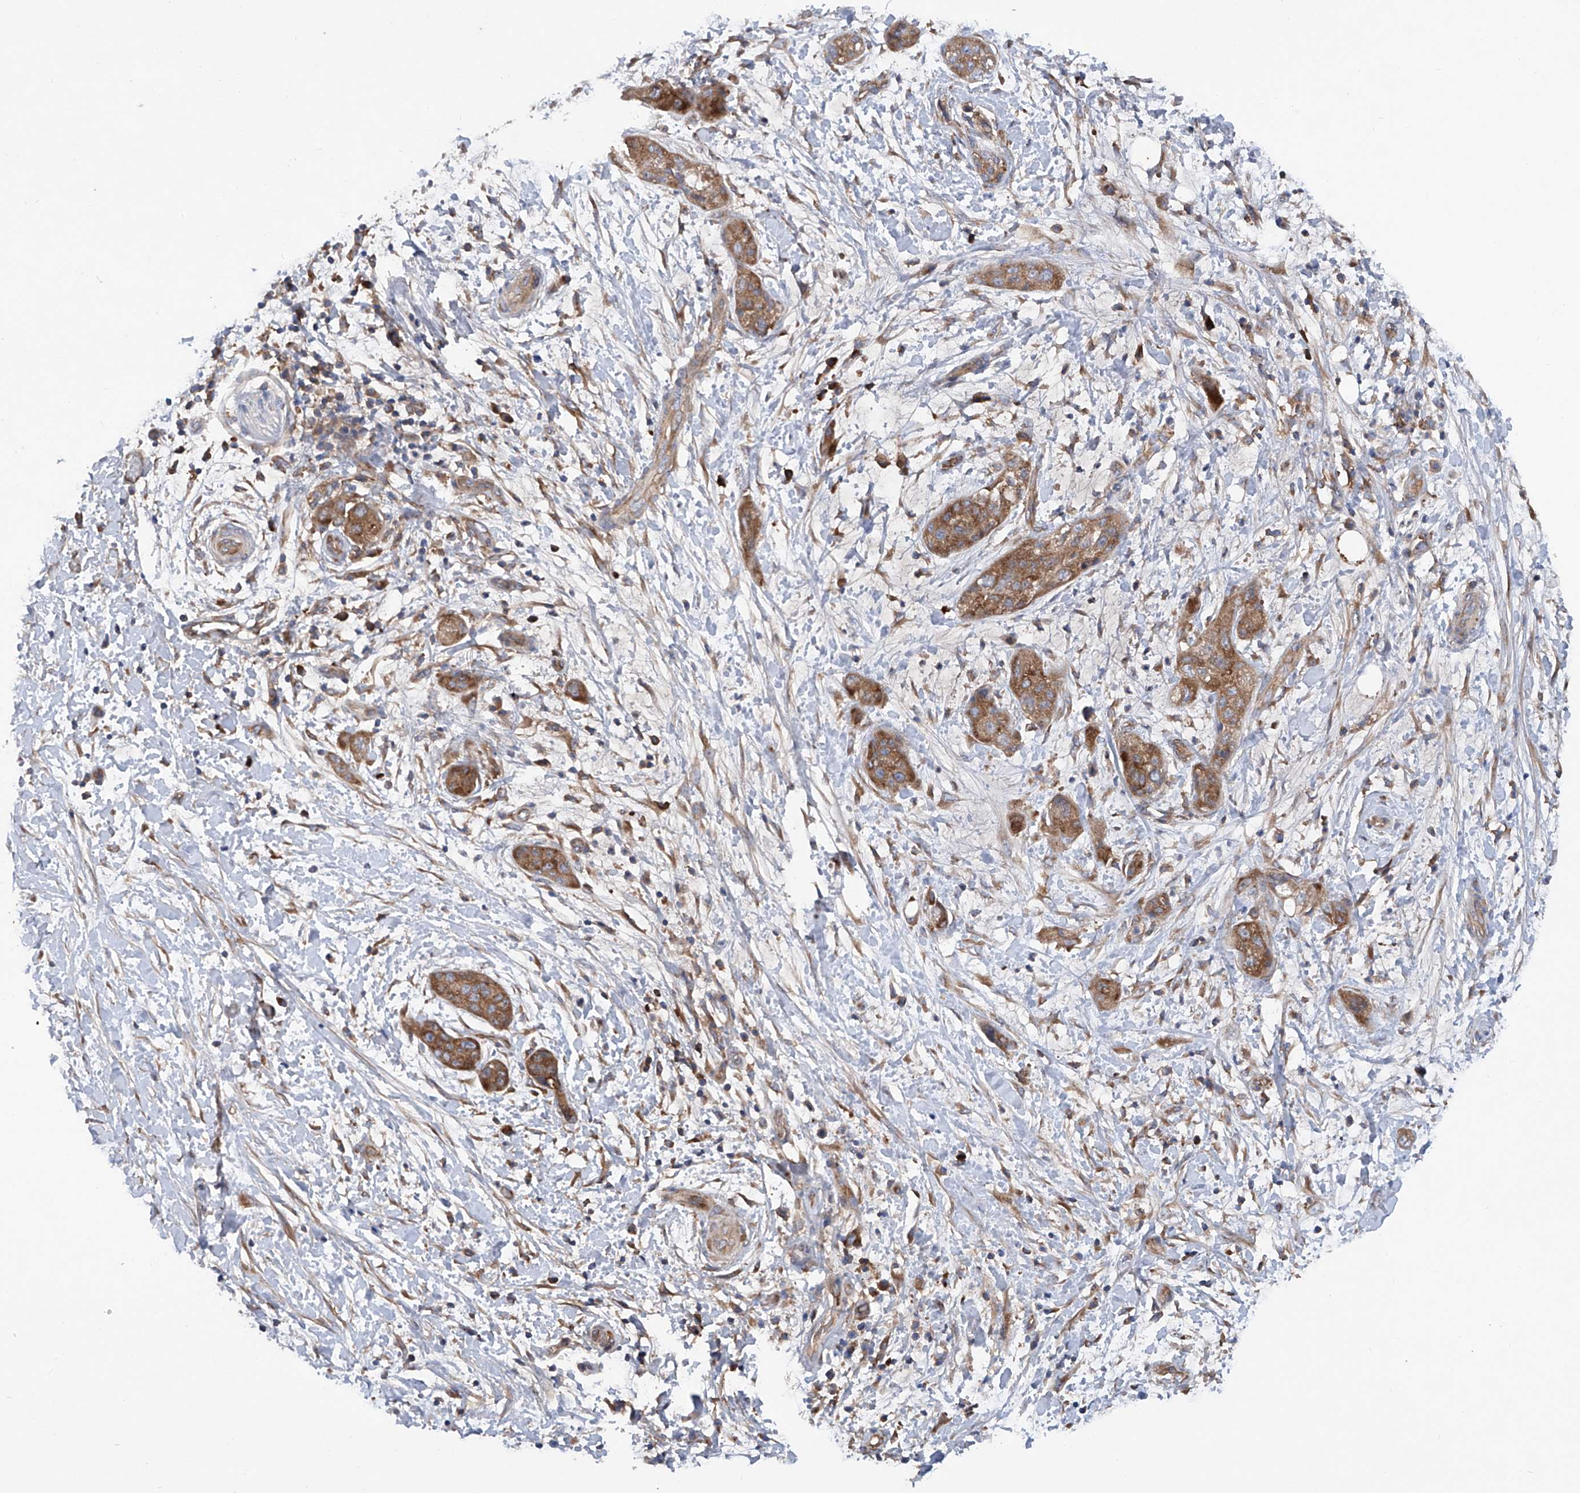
{"staining": {"intensity": "moderate", "quantity": ">75%", "location": "cytoplasmic/membranous"}, "tissue": "pancreatic cancer", "cell_type": "Tumor cells", "image_type": "cancer", "snomed": [{"axis": "morphology", "description": "Adenocarcinoma, NOS"}, {"axis": "topography", "description": "Pancreas"}], "caption": "Immunohistochemical staining of adenocarcinoma (pancreatic) displays medium levels of moderate cytoplasmic/membranous protein positivity in about >75% of tumor cells.", "gene": "ASCC3", "patient": {"sex": "female", "age": 78}}